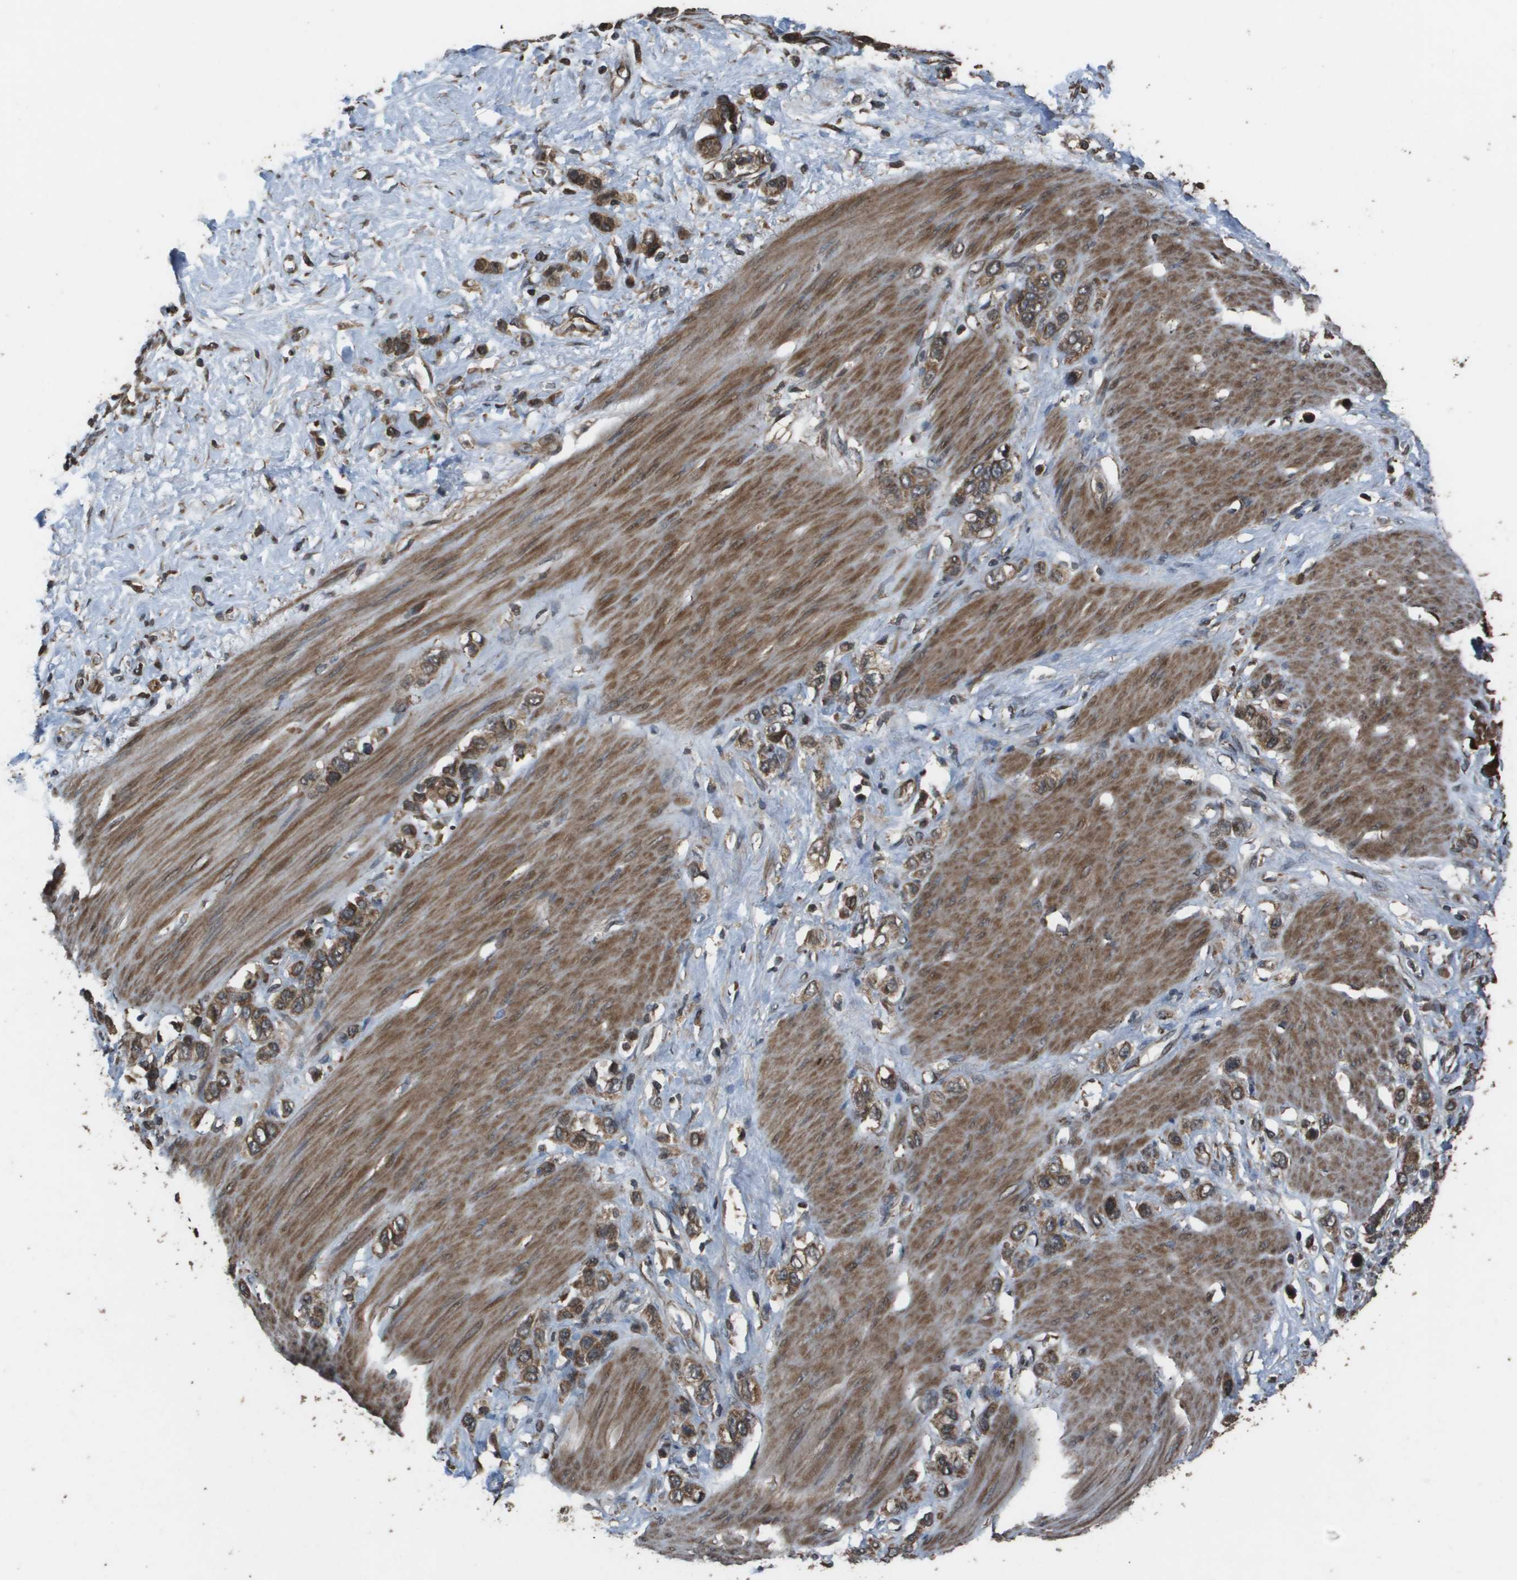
{"staining": {"intensity": "moderate", "quantity": ">75%", "location": "cytoplasmic/membranous"}, "tissue": "stomach cancer", "cell_type": "Tumor cells", "image_type": "cancer", "snomed": [{"axis": "morphology", "description": "Adenocarcinoma, NOS"}, {"axis": "morphology", "description": "Adenocarcinoma, High grade"}, {"axis": "topography", "description": "Stomach, upper"}, {"axis": "topography", "description": "Stomach, lower"}], "caption": "Moderate cytoplasmic/membranous expression is appreciated in about >75% of tumor cells in stomach adenocarcinoma.", "gene": "FIG4", "patient": {"sex": "female", "age": 65}}